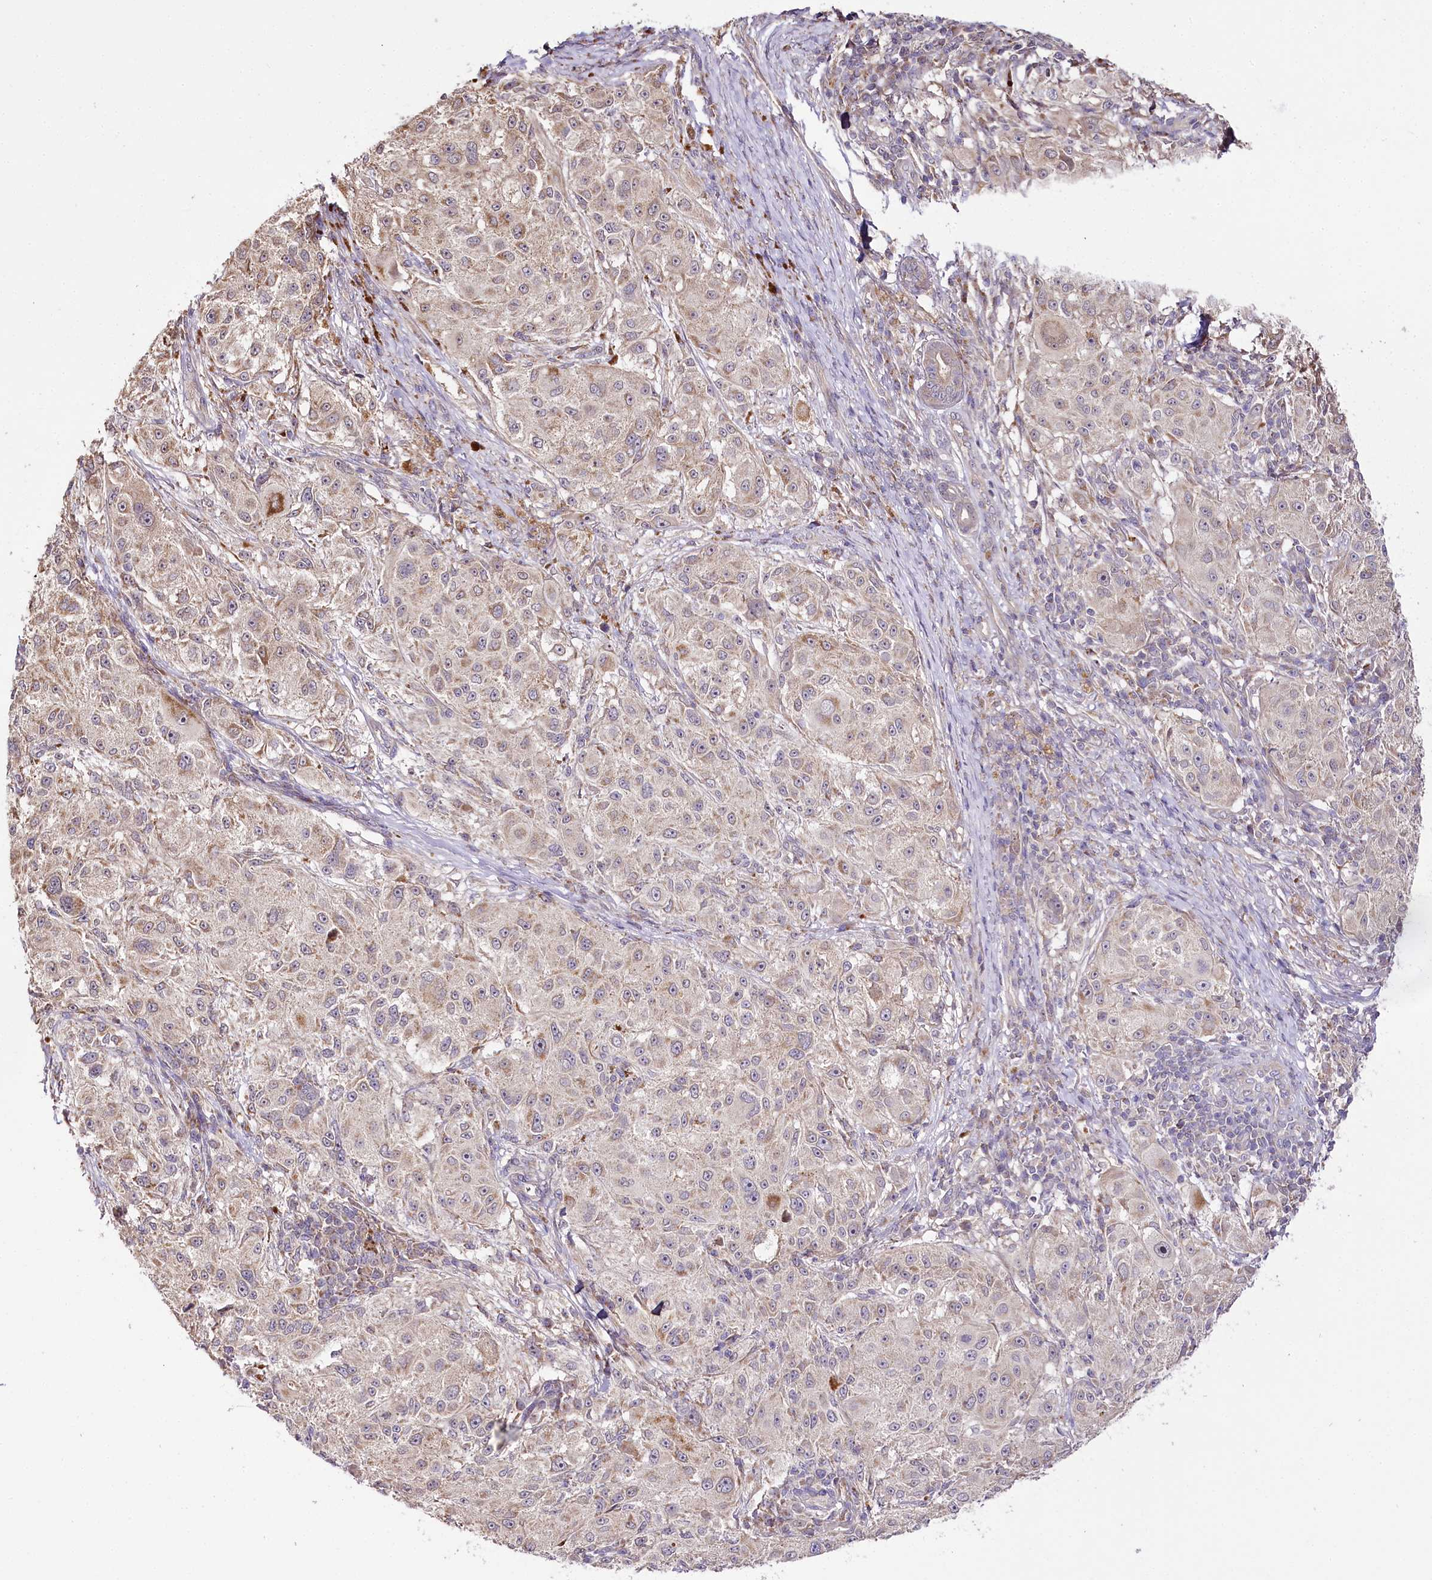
{"staining": {"intensity": "weak", "quantity": "<25%", "location": "cytoplasmic/membranous"}, "tissue": "melanoma", "cell_type": "Tumor cells", "image_type": "cancer", "snomed": [{"axis": "morphology", "description": "Necrosis, NOS"}, {"axis": "morphology", "description": "Malignant melanoma, NOS"}, {"axis": "topography", "description": "Skin"}], "caption": "Tumor cells are negative for protein expression in human malignant melanoma.", "gene": "ZNF226", "patient": {"sex": "female", "age": 87}}